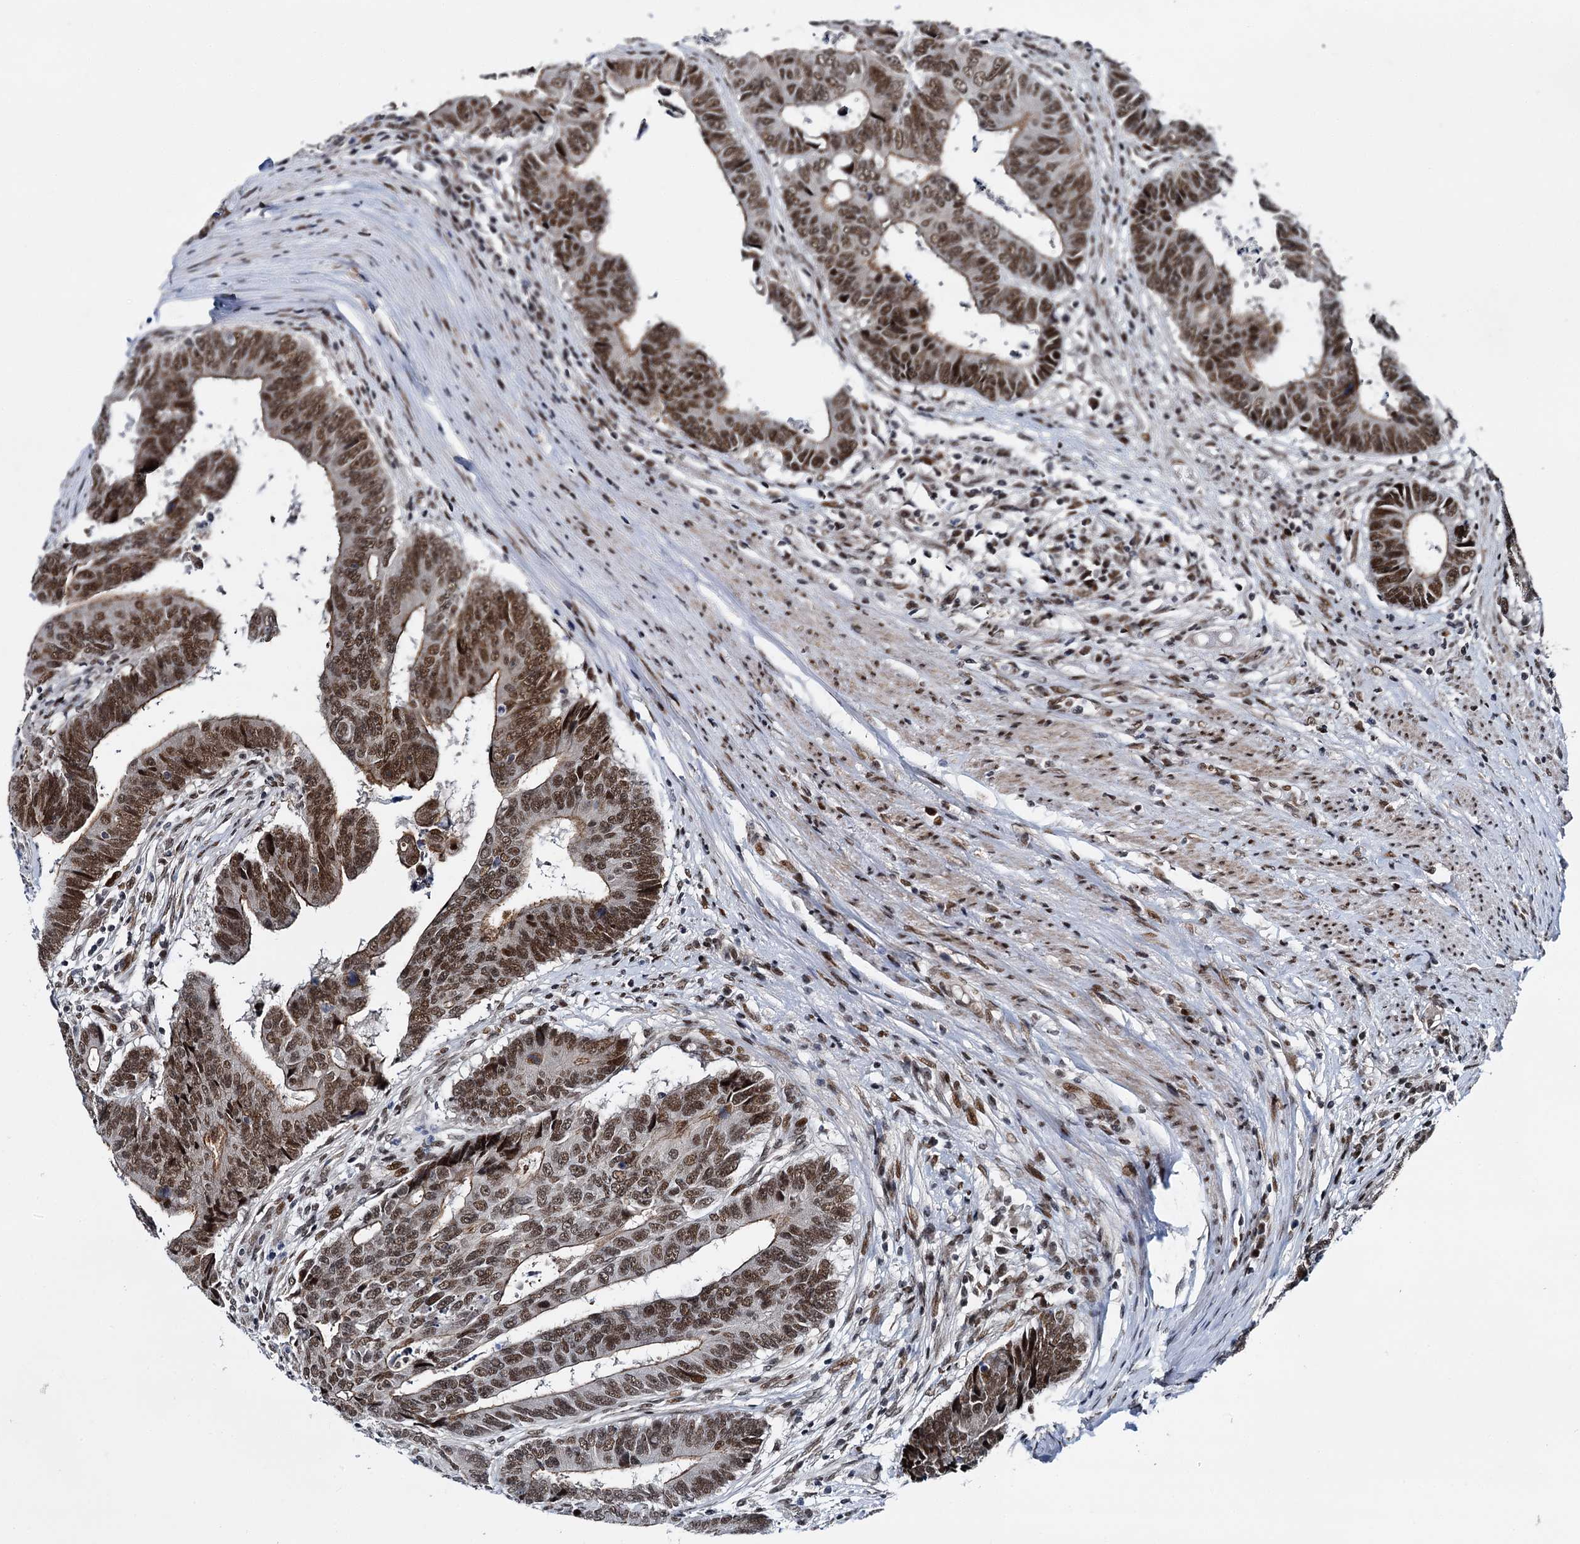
{"staining": {"intensity": "moderate", "quantity": ">75%", "location": "cytoplasmic/membranous,nuclear"}, "tissue": "colorectal cancer", "cell_type": "Tumor cells", "image_type": "cancer", "snomed": [{"axis": "morphology", "description": "Adenocarcinoma, NOS"}, {"axis": "topography", "description": "Rectum"}], "caption": "DAB (3,3'-diaminobenzidine) immunohistochemical staining of adenocarcinoma (colorectal) reveals moderate cytoplasmic/membranous and nuclear protein staining in about >75% of tumor cells.", "gene": "RUFY2", "patient": {"sex": "male", "age": 84}}